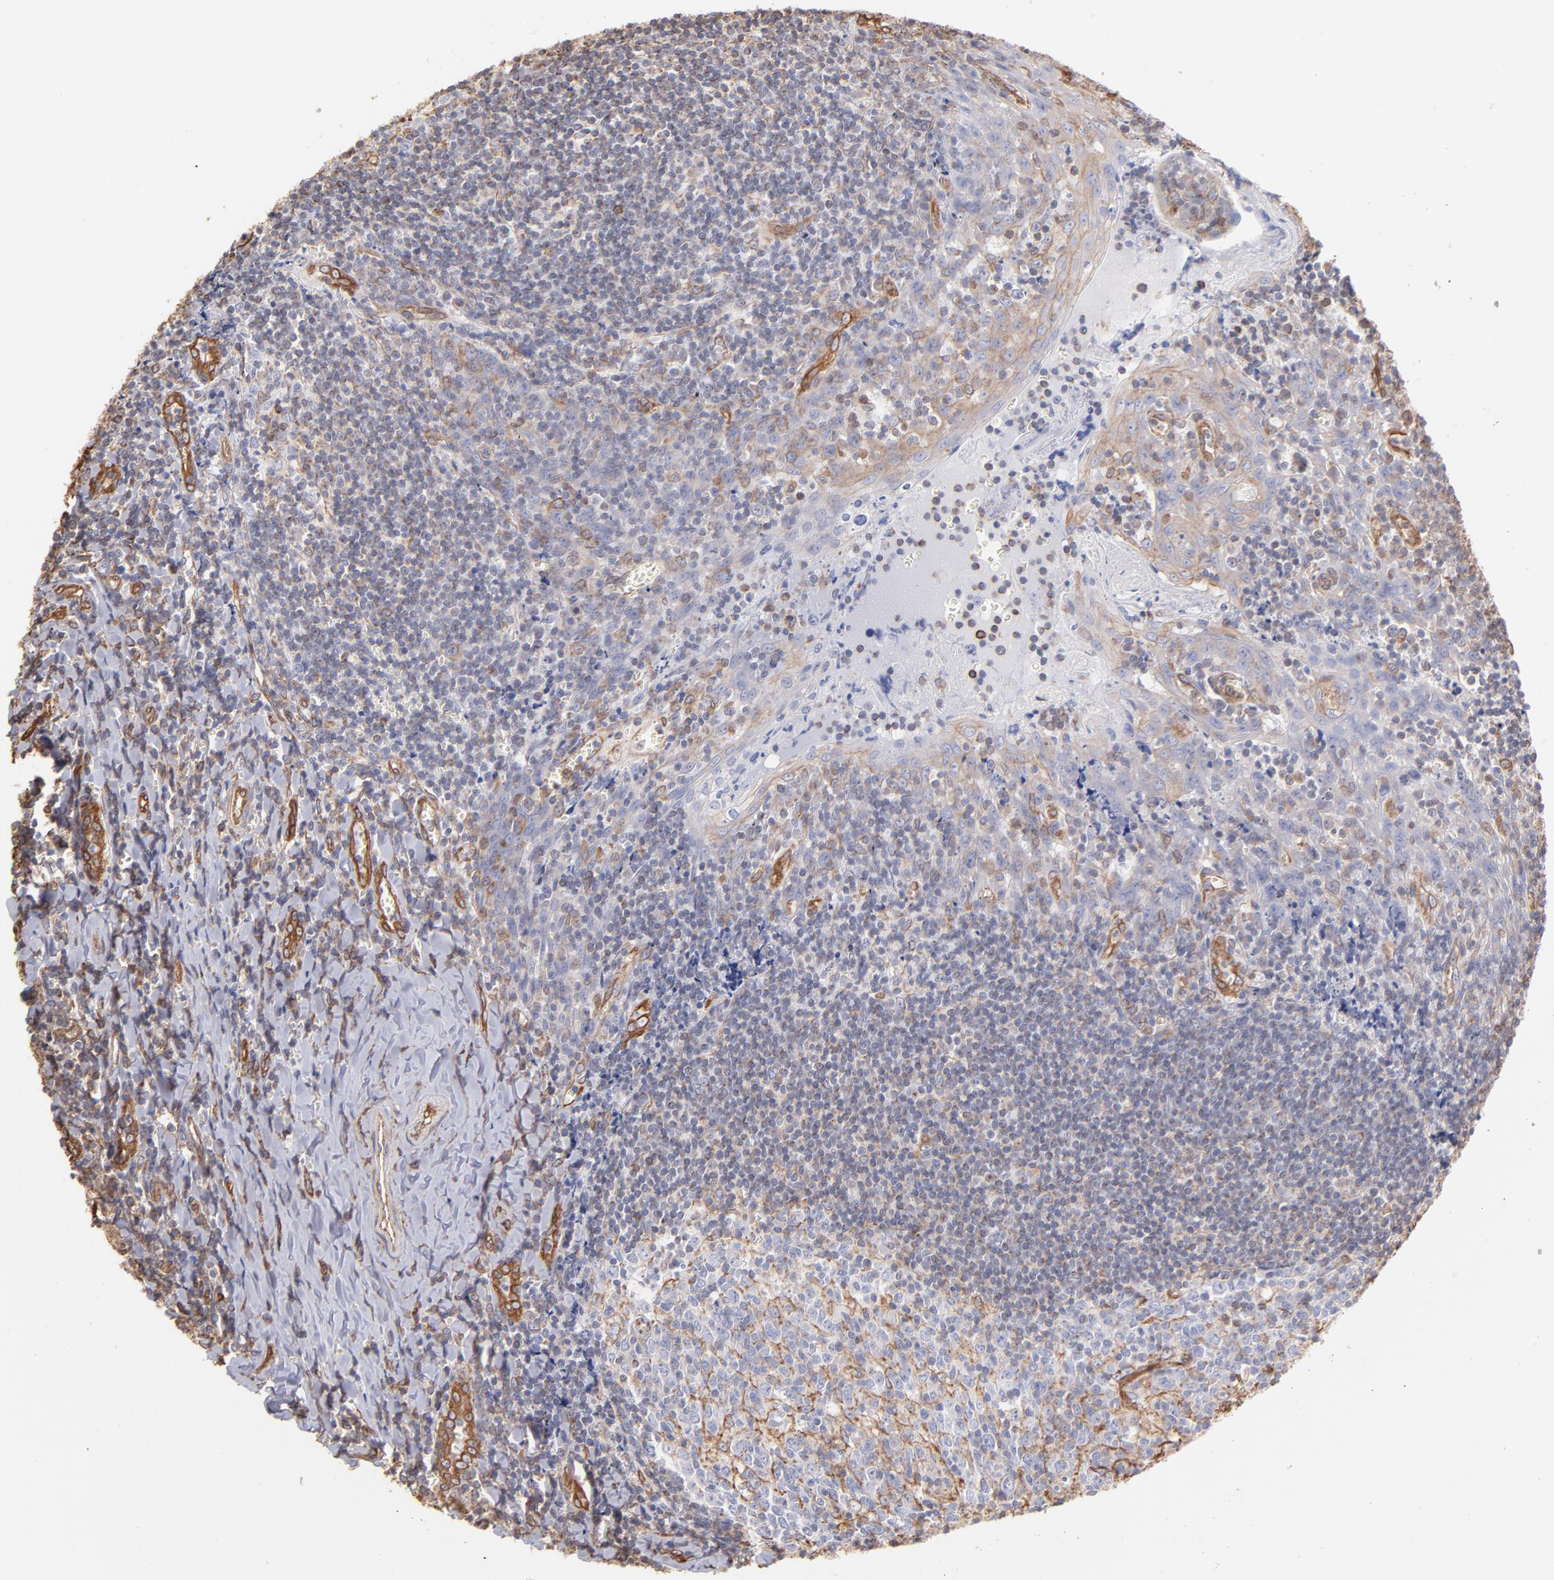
{"staining": {"intensity": "weak", "quantity": ">75%", "location": "cytoplasmic/membranous"}, "tissue": "tonsil", "cell_type": "Germinal center cells", "image_type": "normal", "snomed": [{"axis": "morphology", "description": "Normal tissue, NOS"}, {"axis": "topography", "description": "Tonsil"}], "caption": "The photomicrograph exhibits a brown stain indicating the presence of a protein in the cytoplasmic/membranous of germinal center cells in tonsil.", "gene": "PLEC", "patient": {"sex": "male", "age": 20}}